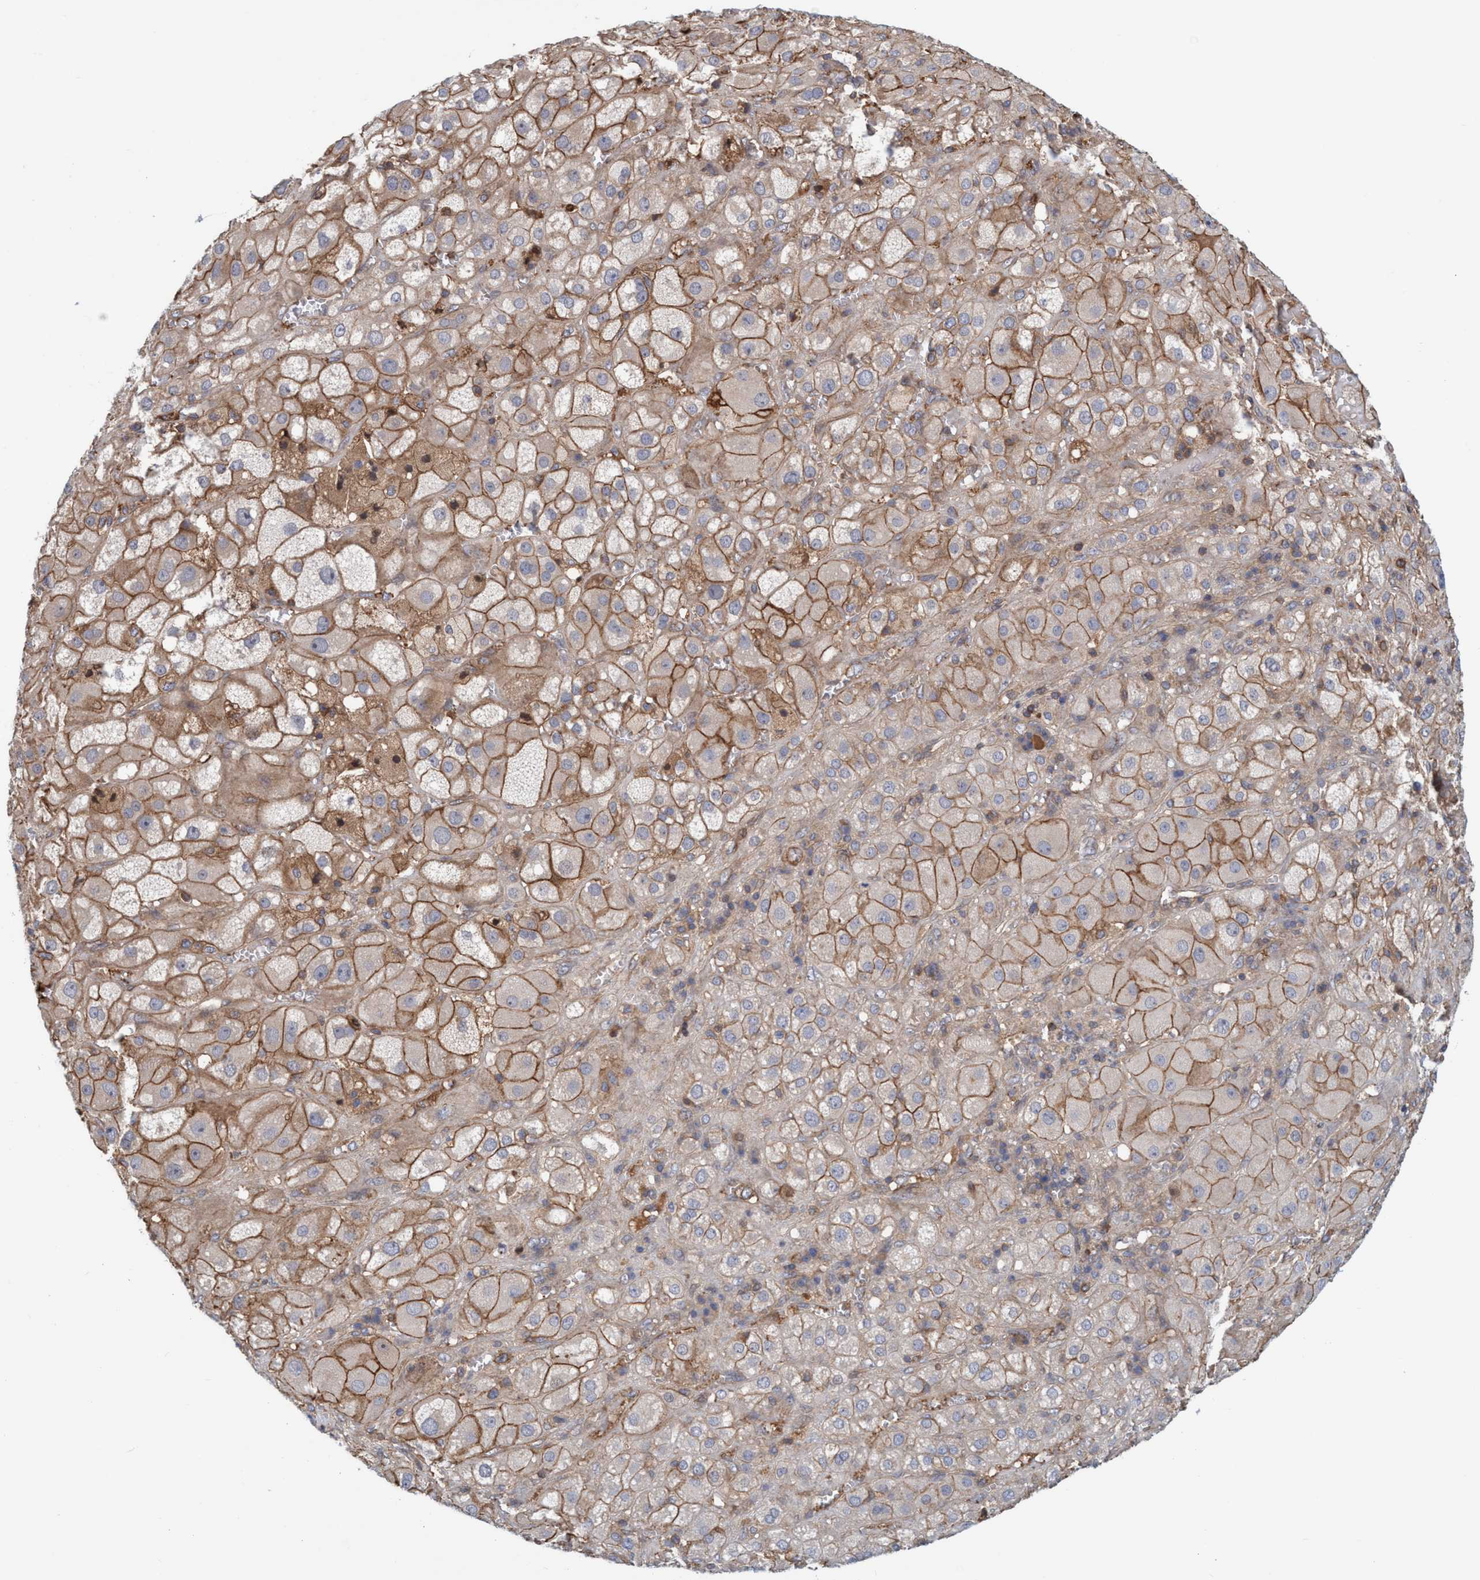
{"staining": {"intensity": "moderate", "quantity": ">75%", "location": "cytoplasmic/membranous"}, "tissue": "adrenal gland", "cell_type": "Glandular cells", "image_type": "normal", "snomed": [{"axis": "morphology", "description": "Normal tissue, NOS"}, {"axis": "topography", "description": "Adrenal gland"}], "caption": "Immunohistochemical staining of normal adrenal gland reveals moderate cytoplasmic/membranous protein expression in about >75% of glandular cells. The staining was performed using DAB to visualize the protein expression in brown, while the nuclei were stained in blue with hematoxylin (Magnification: 20x).", "gene": "SPECC1", "patient": {"sex": "female", "age": 47}}